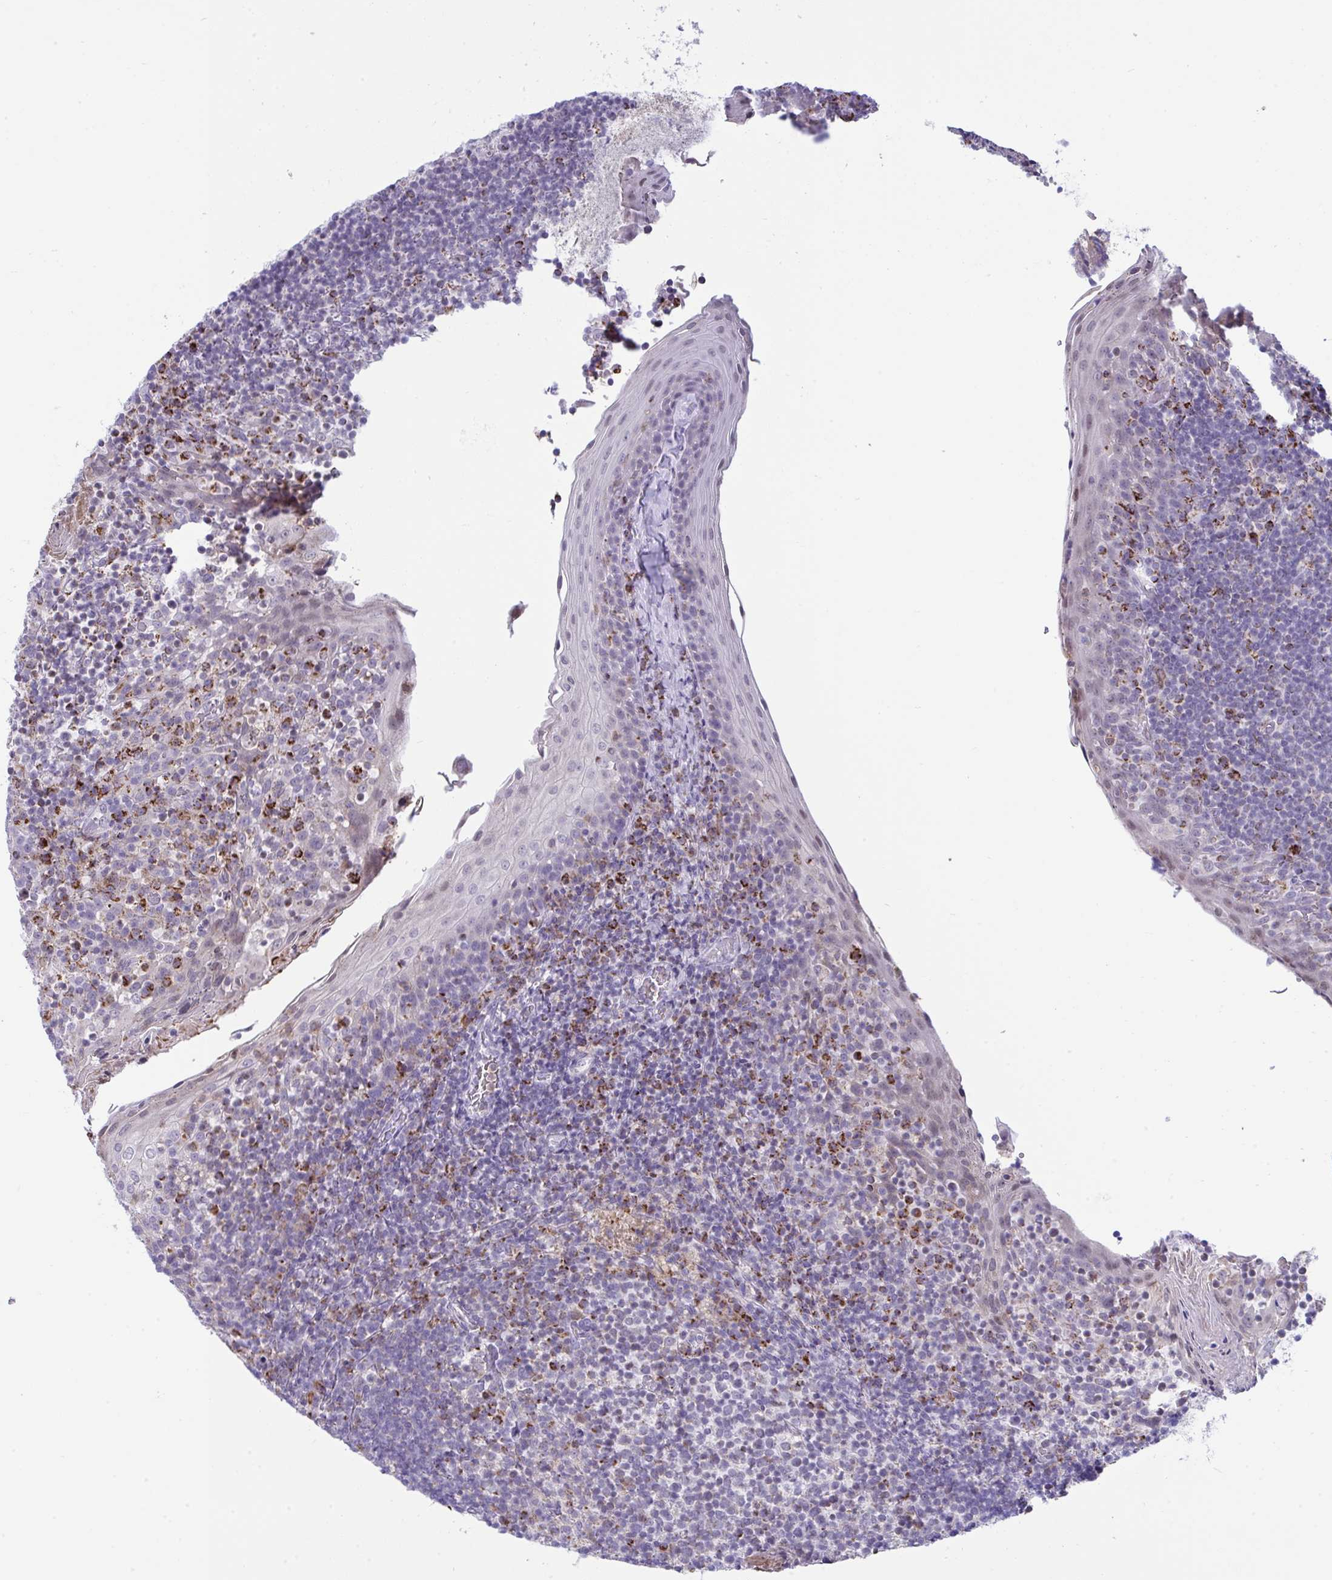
{"staining": {"intensity": "negative", "quantity": "none", "location": "none"}, "tissue": "tonsil", "cell_type": "Germinal center cells", "image_type": "normal", "snomed": [{"axis": "morphology", "description": "Normal tissue, NOS"}, {"axis": "topography", "description": "Tonsil"}], "caption": "The photomicrograph demonstrates no staining of germinal center cells in benign tonsil.", "gene": "PLA2G12B", "patient": {"sex": "female", "age": 10}}